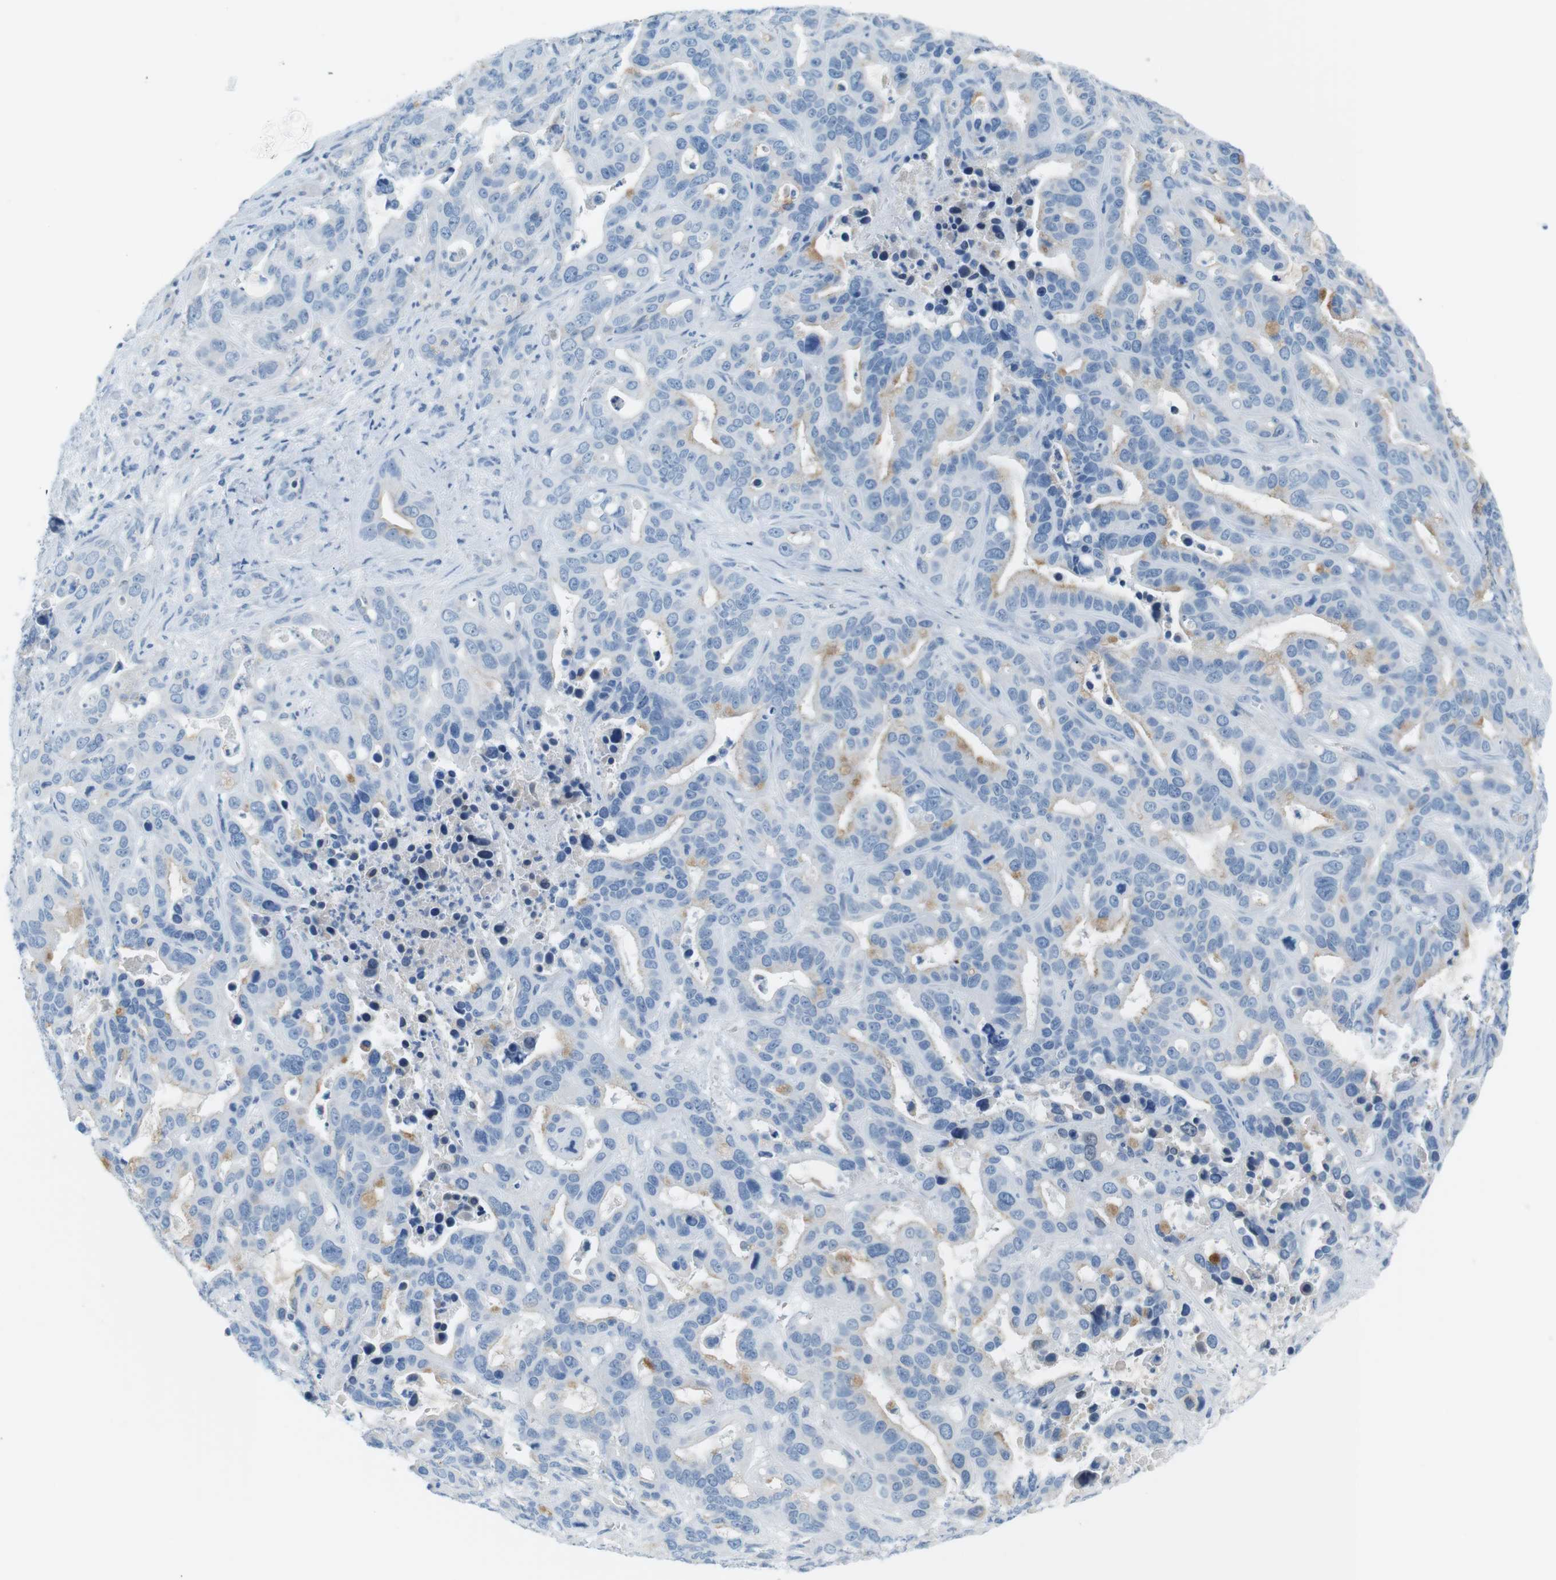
{"staining": {"intensity": "negative", "quantity": "none", "location": "none"}, "tissue": "liver cancer", "cell_type": "Tumor cells", "image_type": "cancer", "snomed": [{"axis": "morphology", "description": "Cholangiocarcinoma"}, {"axis": "topography", "description": "Liver"}], "caption": "There is no significant positivity in tumor cells of liver cancer.", "gene": "AZGP1", "patient": {"sex": "female", "age": 65}}